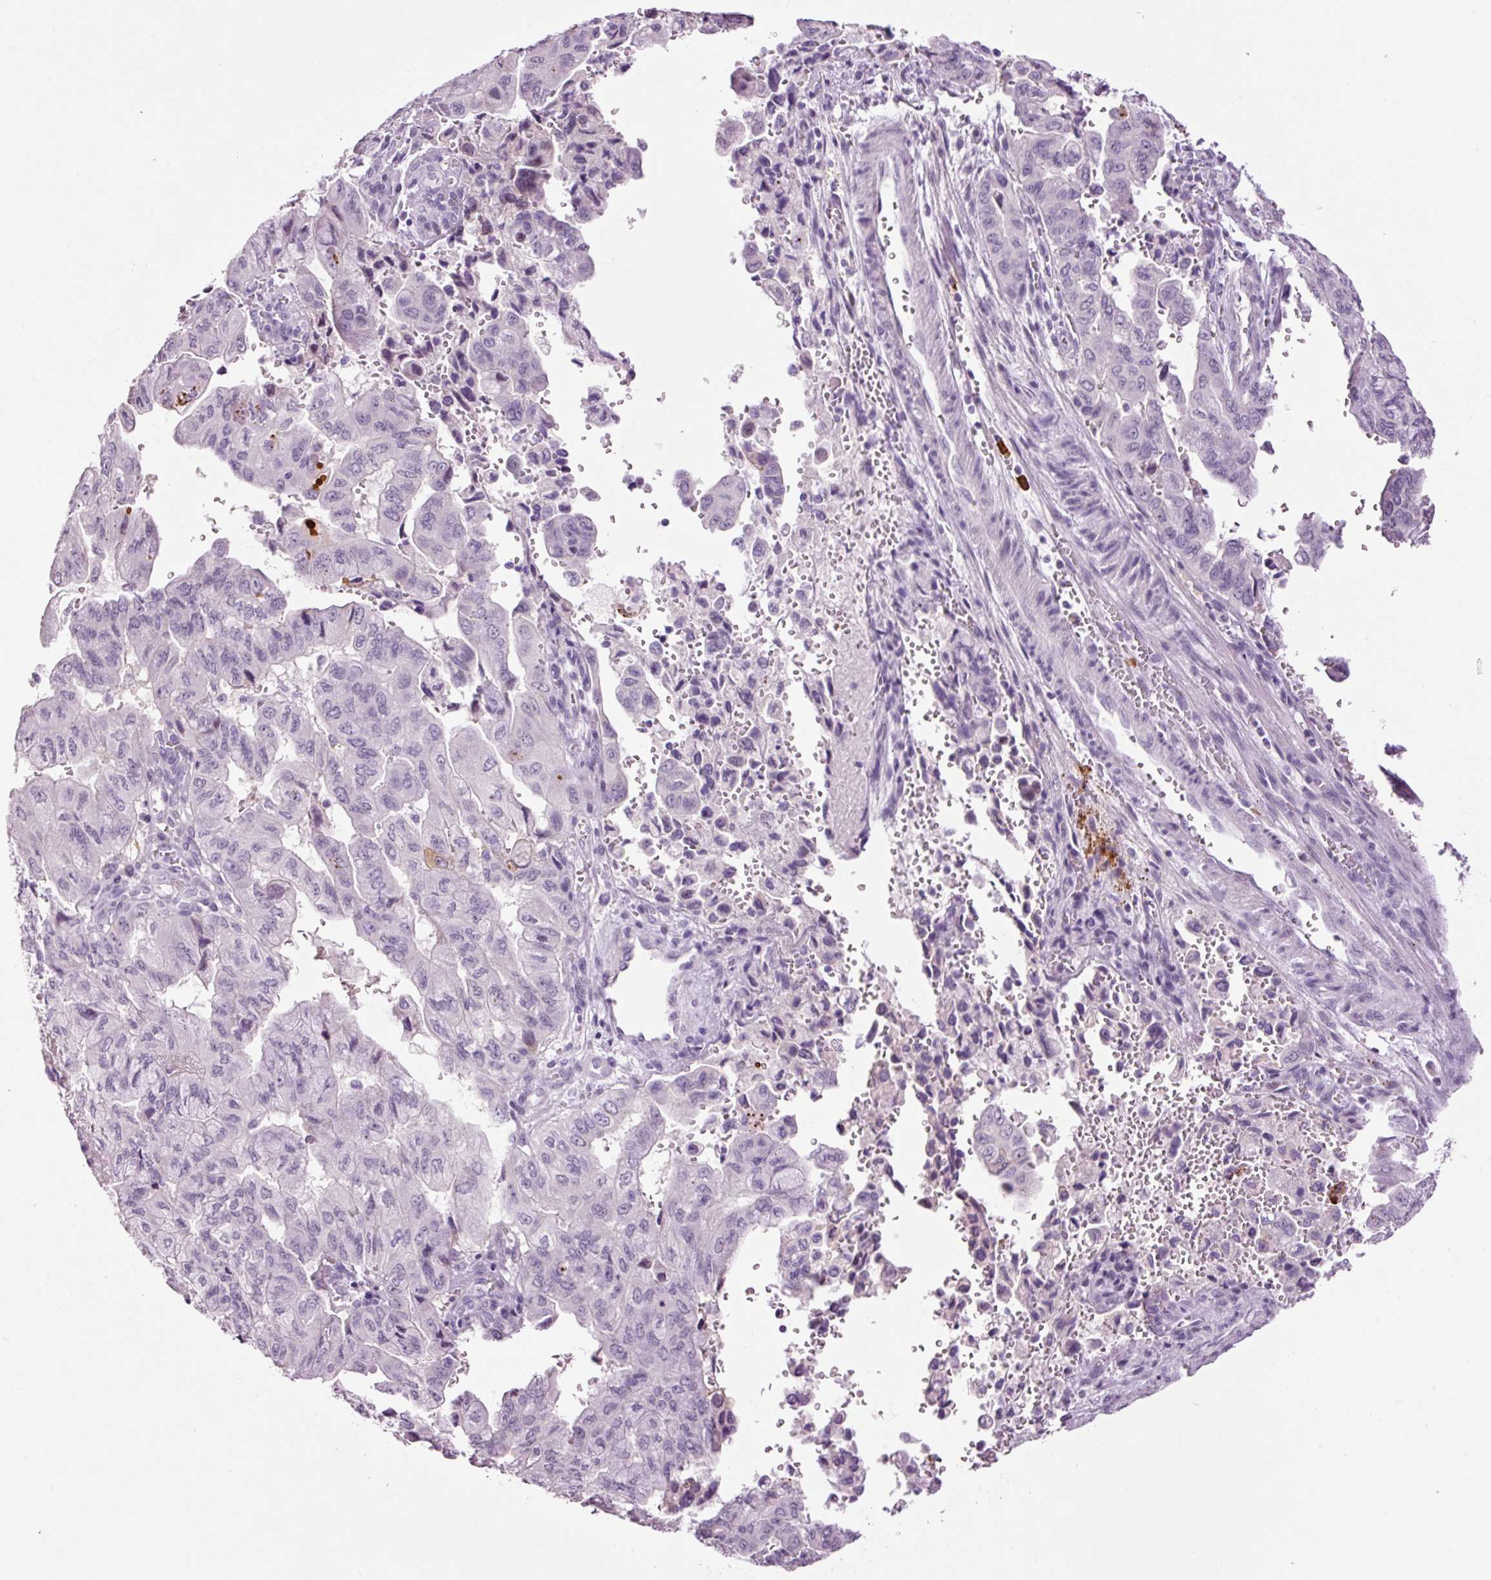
{"staining": {"intensity": "negative", "quantity": "none", "location": "none"}, "tissue": "pancreatic cancer", "cell_type": "Tumor cells", "image_type": "cancer", "snomed": [{"axis": "morphology", "description": "Adenocarcinoma, NOS"}, {"axis": "topography", "description": "Pancreas"}], "caption": "Immunohistochemistry (IHC) image of pancreatic cancer (adenocarcinoma) stained for a protein (brown), which shows no positivity in tumor cells. (DAB IHC, high magnification).", "gene": "KLF1", "patient": {"sex": "male", "age": 51}}